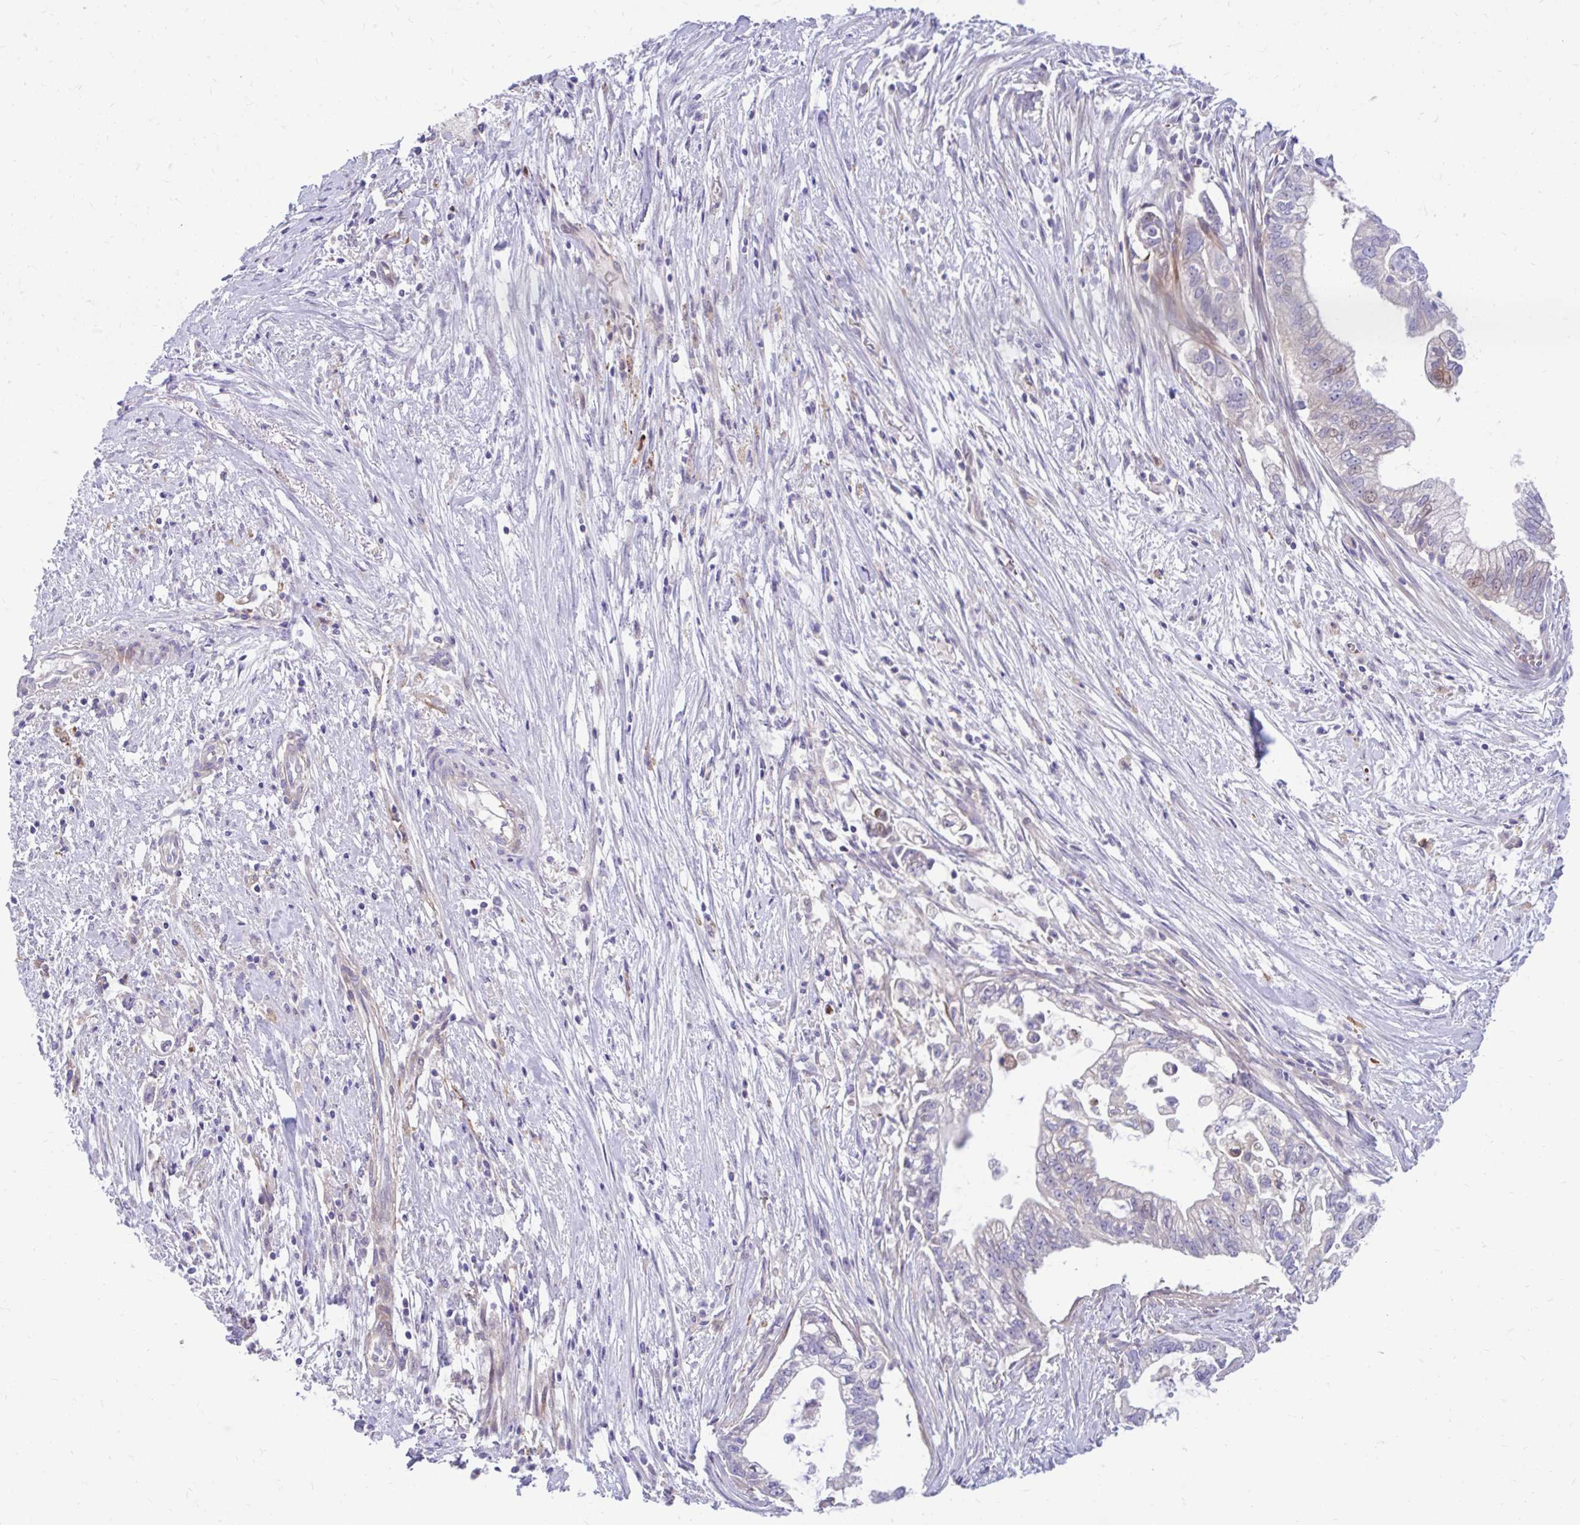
{"staining": {"intensity": "moderate", "quantity": "<25%", "location": "cytoplasmic/membranous,nuclear"}, "tissue": "pancreatic cancer", "cell_type": "Tumor cells", "image_type": "cancer", "snomed": [{"axis": "morphology", "description": "Adenocarcinoma, NOS"}, {"axis": "topography", "description": "Pancreas"}], "caption": "Tumor cells show moderate cytoplasmic/membranous and nuclear positivity in approximately <25% of cells in adenocarcinoma (pancreatic). Ihc stains the protein in brown and the nuclei are stained blue.", "gene": "ESPNL", "patient": {"sex": "male", "age": 70}}